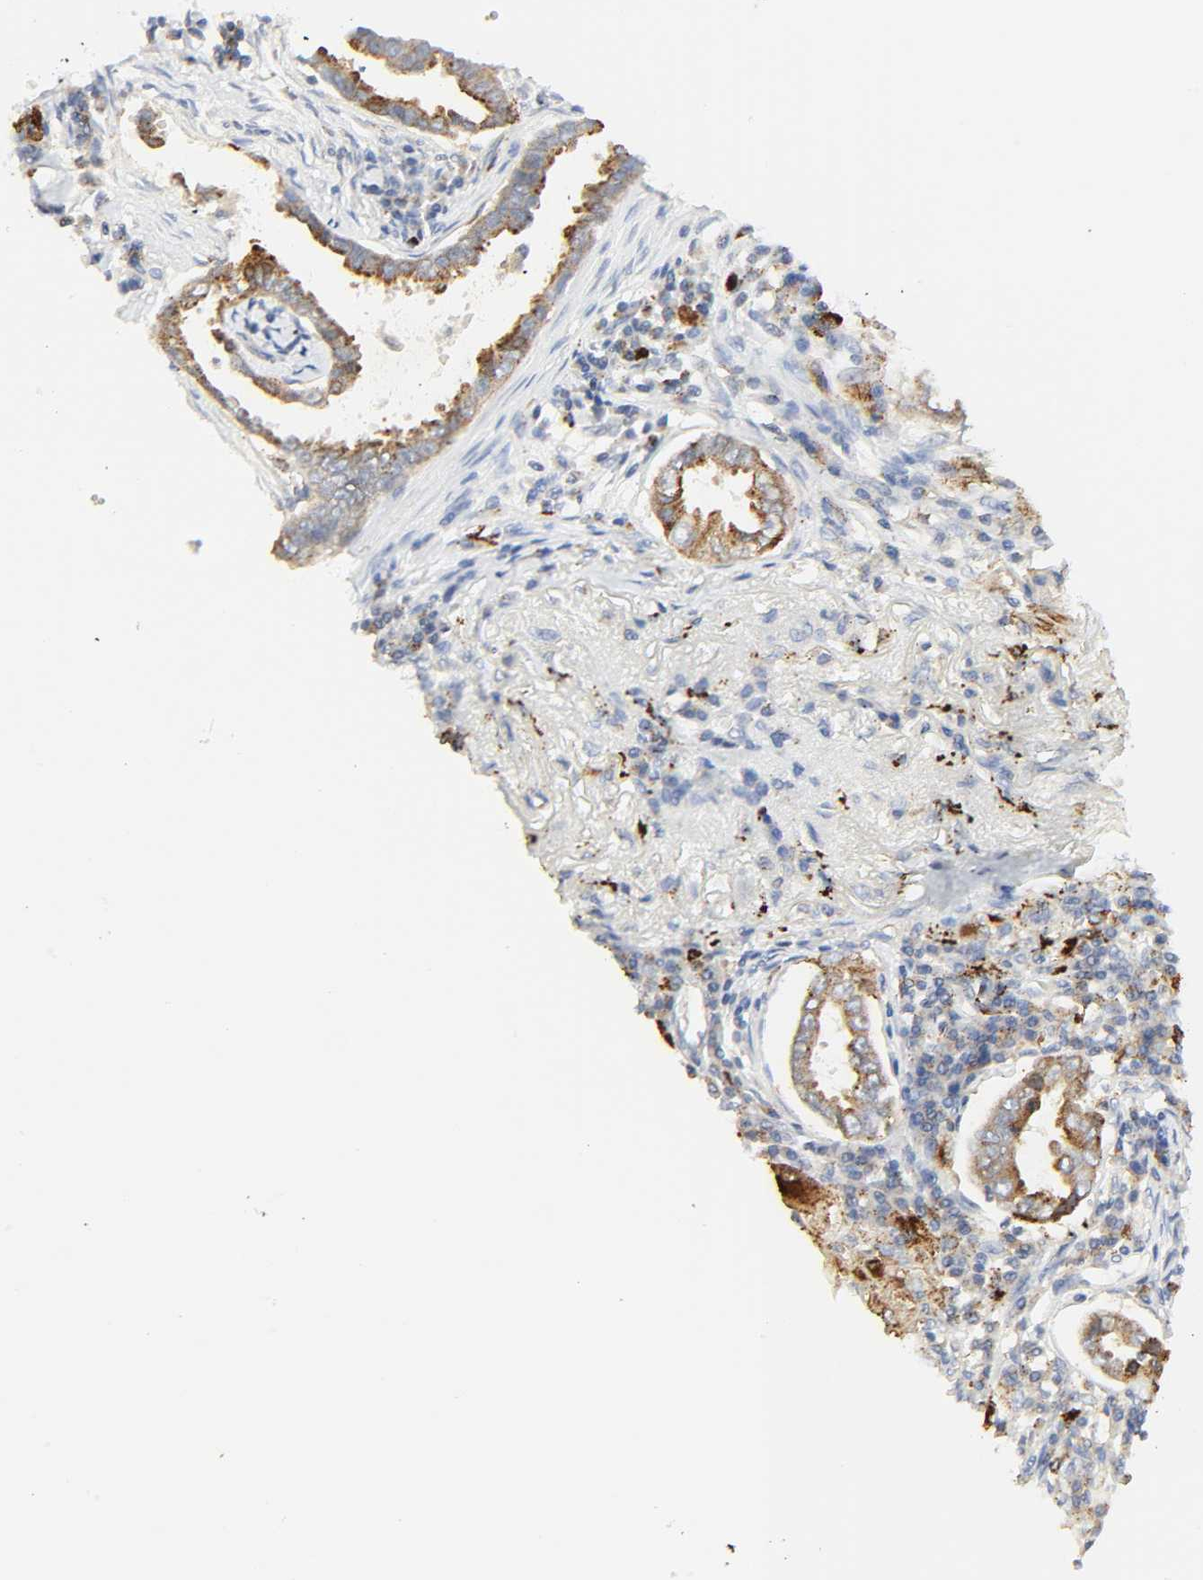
{"staining": {"intensity": "moderate", "quantity": ">75%", "location": "cytoplasmic/membranous"}, "tissue": "lung cancer", "cell_type": "Tumor cells", "image_type": "cancer", "snomed": [{"axis": "morphology", "description": "Normal tissue, NOS"}, {"axis": "morphology", "description": "Inflammation, NOS"}, {"axis": "morphology", "description": "Adenocarcinoma, NOS"}, {"axis": "topography", "description": "Lung"}], "caption": "Lung adenocarcinoma stained with a protein marker displays moderate staining in tumor cells.", "gene": "CAMK2A", "patient": {"sex": "female", "age": 64}}